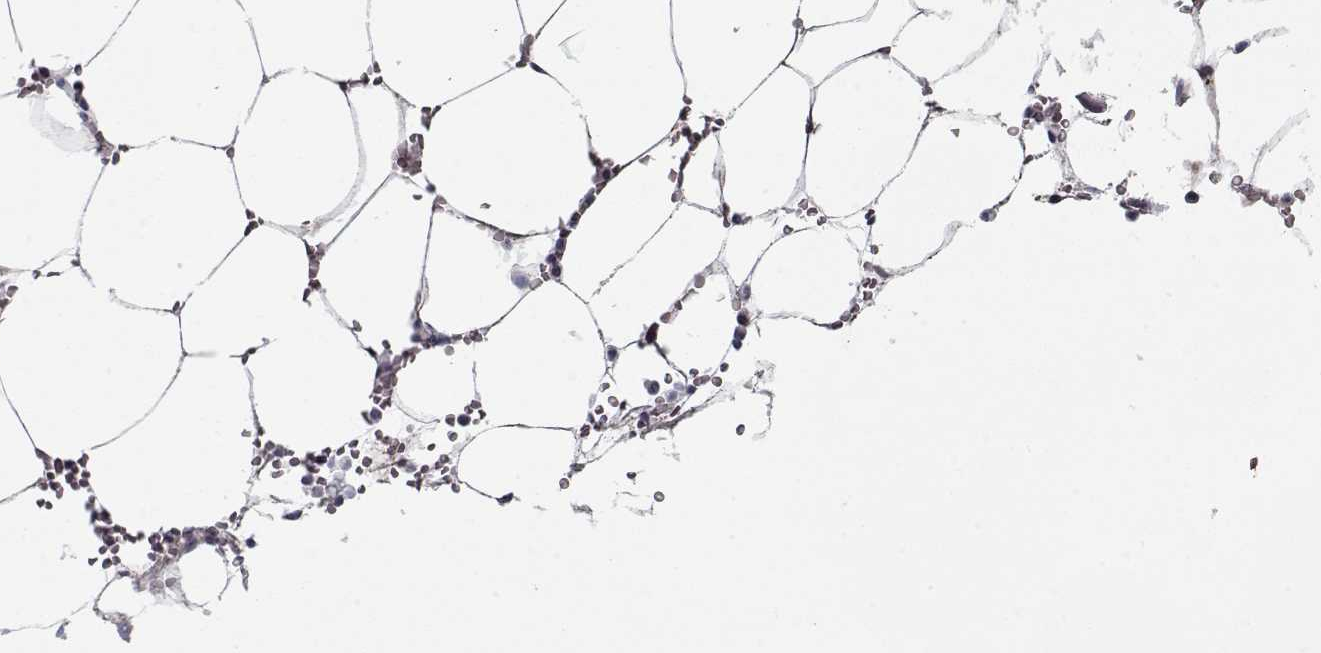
{"staining": {"intensity": "negative", "quantity": "none", "location": "none"}, "tissue": "bone marrow", "cell_type": "Hematopoietic cells", "image_type": "normal", "snomed": [{"axis": "morphology", "description": "Normal tissue, NOS"}, {"axis": "topography", "description": "Bone marrow"}], "caption": "Bone marrow stained for a protein using IHC shows no staining hematopoietic cells.", "gene": "DDX25", "patient": {"sex": "female", "age": 52}}